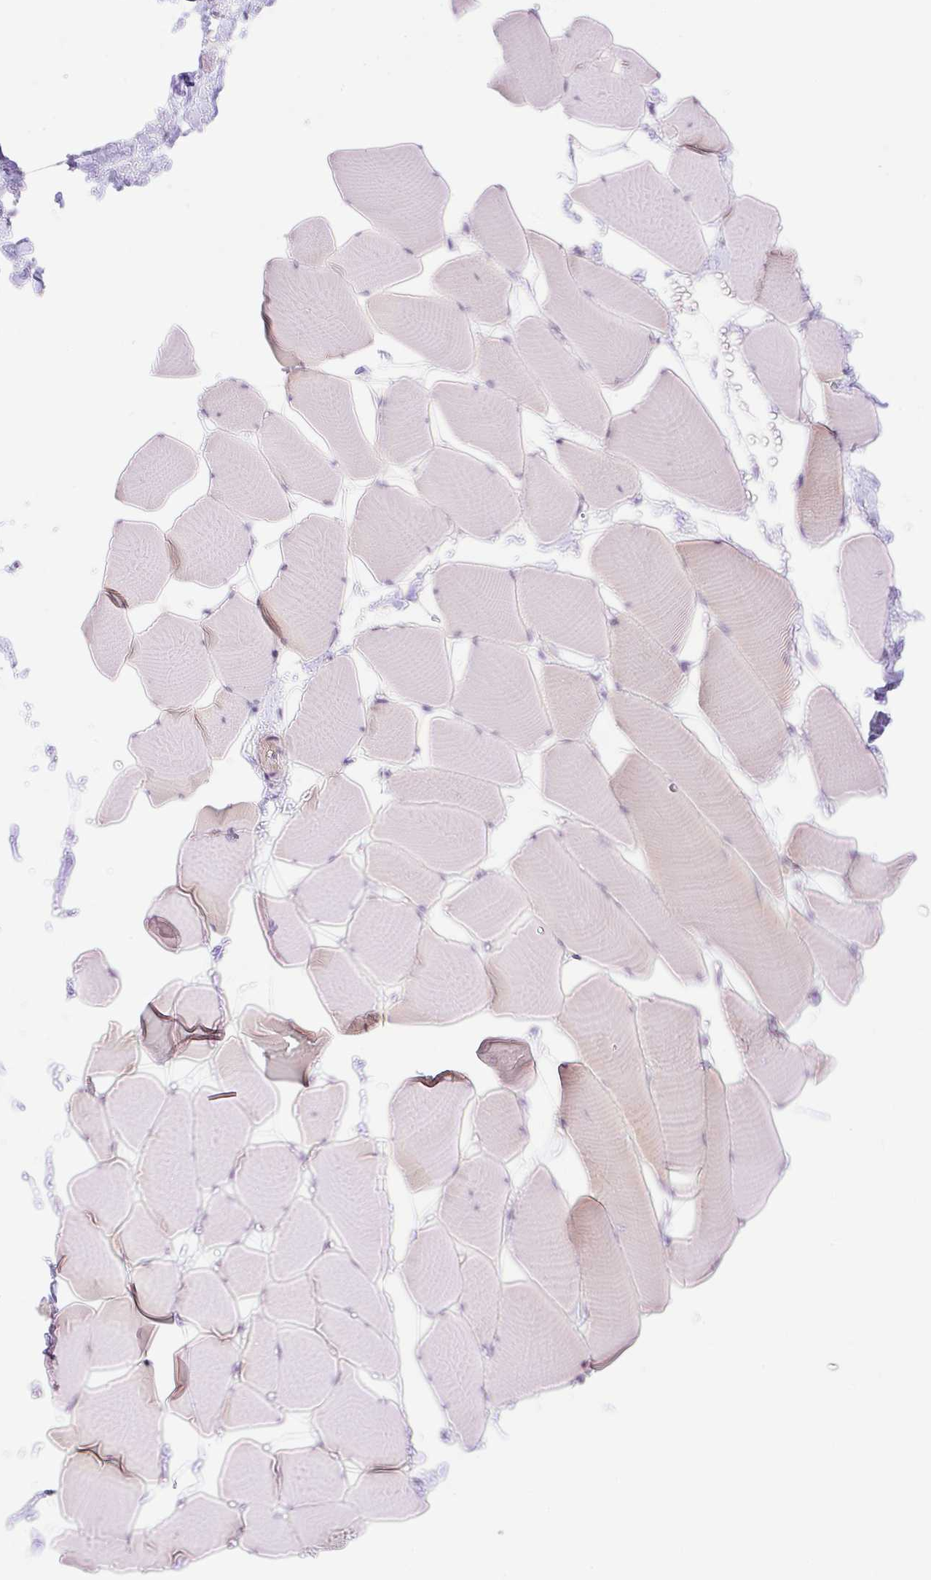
{"staining": {"intensity": "weak", "quantity": "25%-75%", "location": "cytoplasmic/membranous"}, "tissue": "skeletal muscle", "cell_type": "Myocytes", "image_type": "normal", "snomed": [{"axis": "morphology", "description": "Normal tissue, NOS"}, {"axis": "topography", "description": "Skeletal muscle"}], "caption": "High-magnification brightfield microscopy of benign skeletal muscle stained with DAB (brown) and counterstained with hematoxylin (blue). myocytes exhibit weak cytoplasmic/membranous staining is appreciated in about25%-75% of cells.", "gene": "DENND5A", "patient": {"sex": "male", "age": 25}}